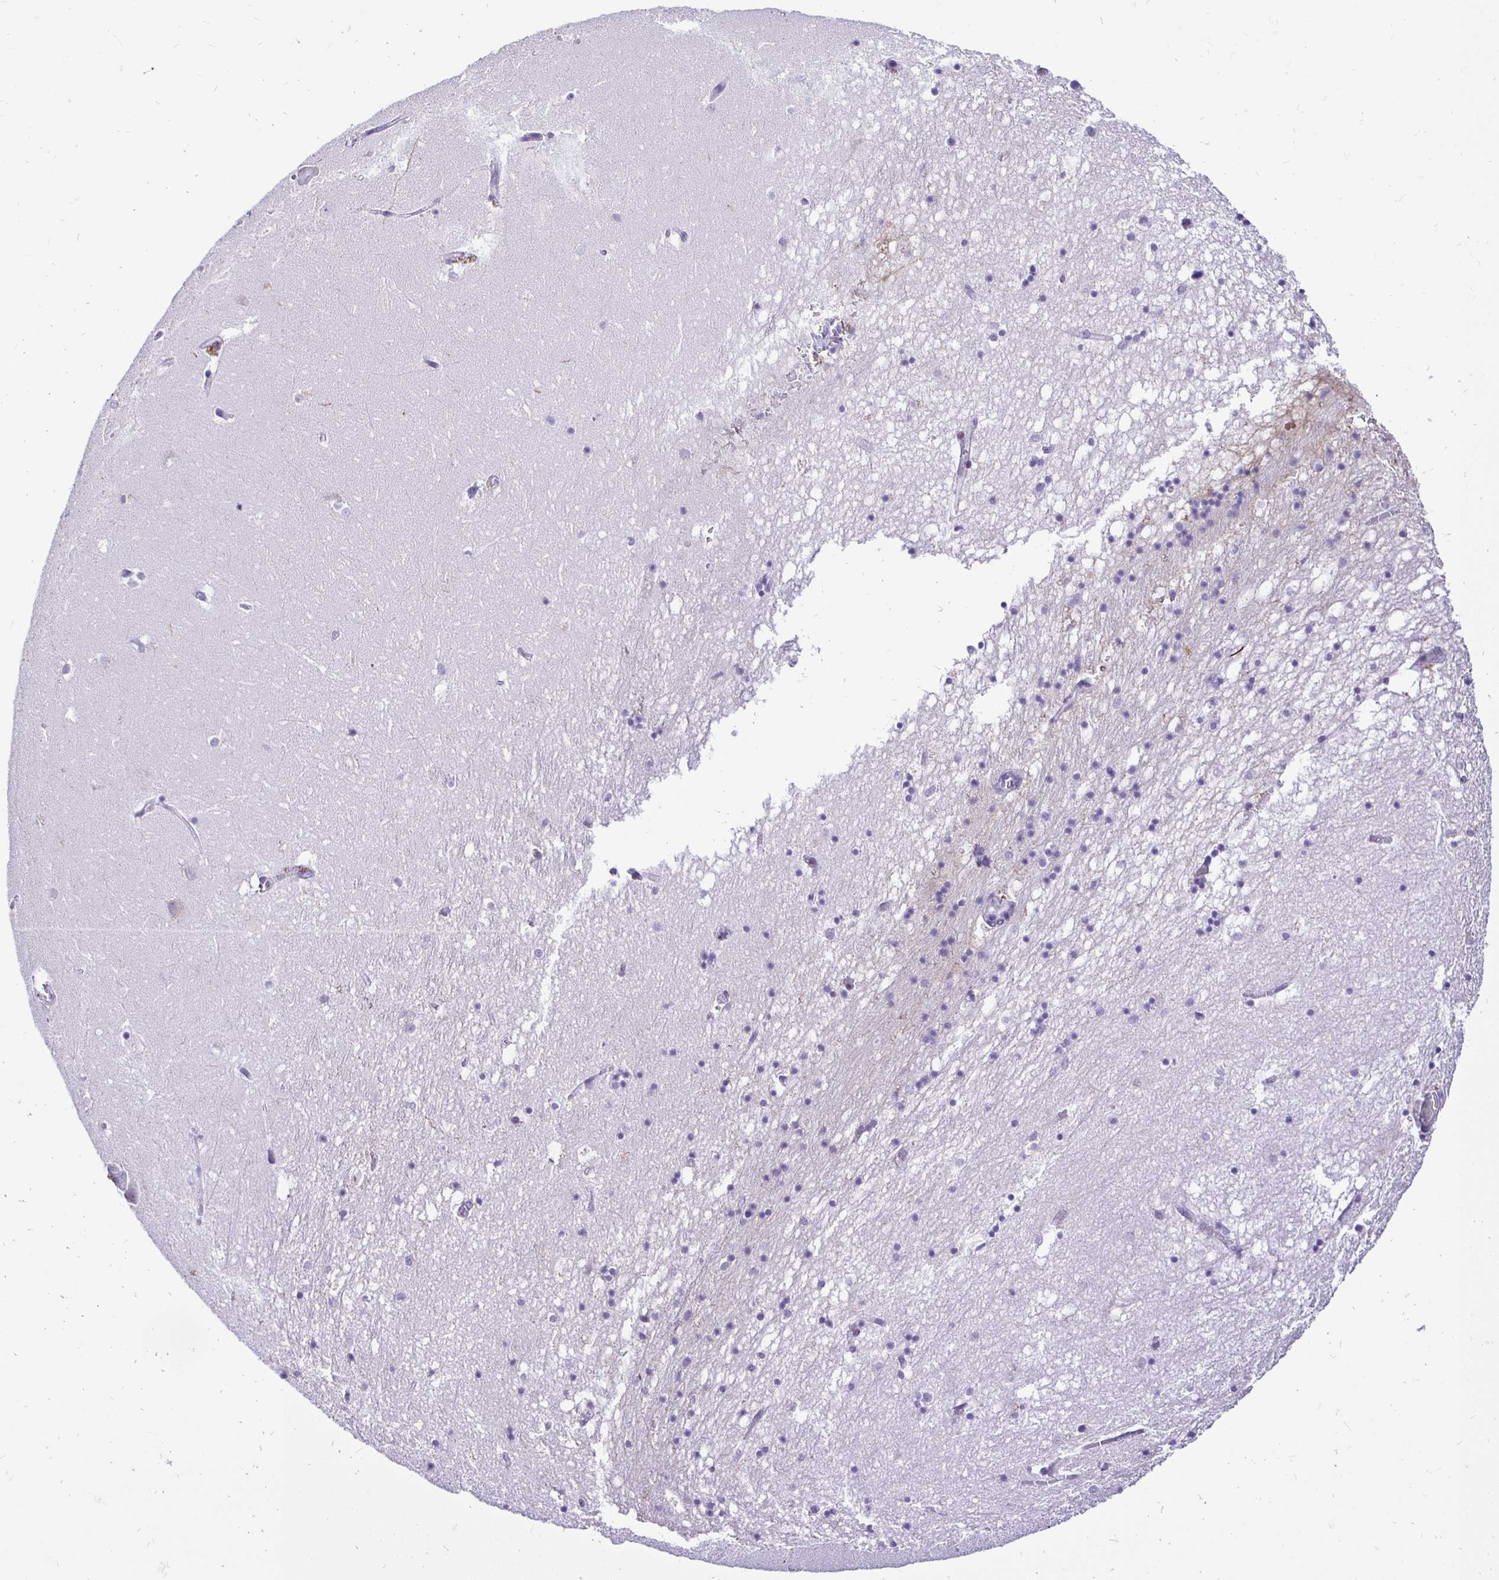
{"staining": {"intensity": "negative", "quantity": "none", "location": "none"}, "tissue": "hippocampus", "cell_type": "Glial cells", "image_type": "normal", "snomed": [{"axis": "morphology", "description": "Normal tissue, NOS"}, {"axis": "topography", "description": "Hippocampus"}], "caption": "The histopathology image displays no significant staining in glial cells of hippocampus.", "gene": "TAF1D", "patient": {"sex": "male", "age": 58}}